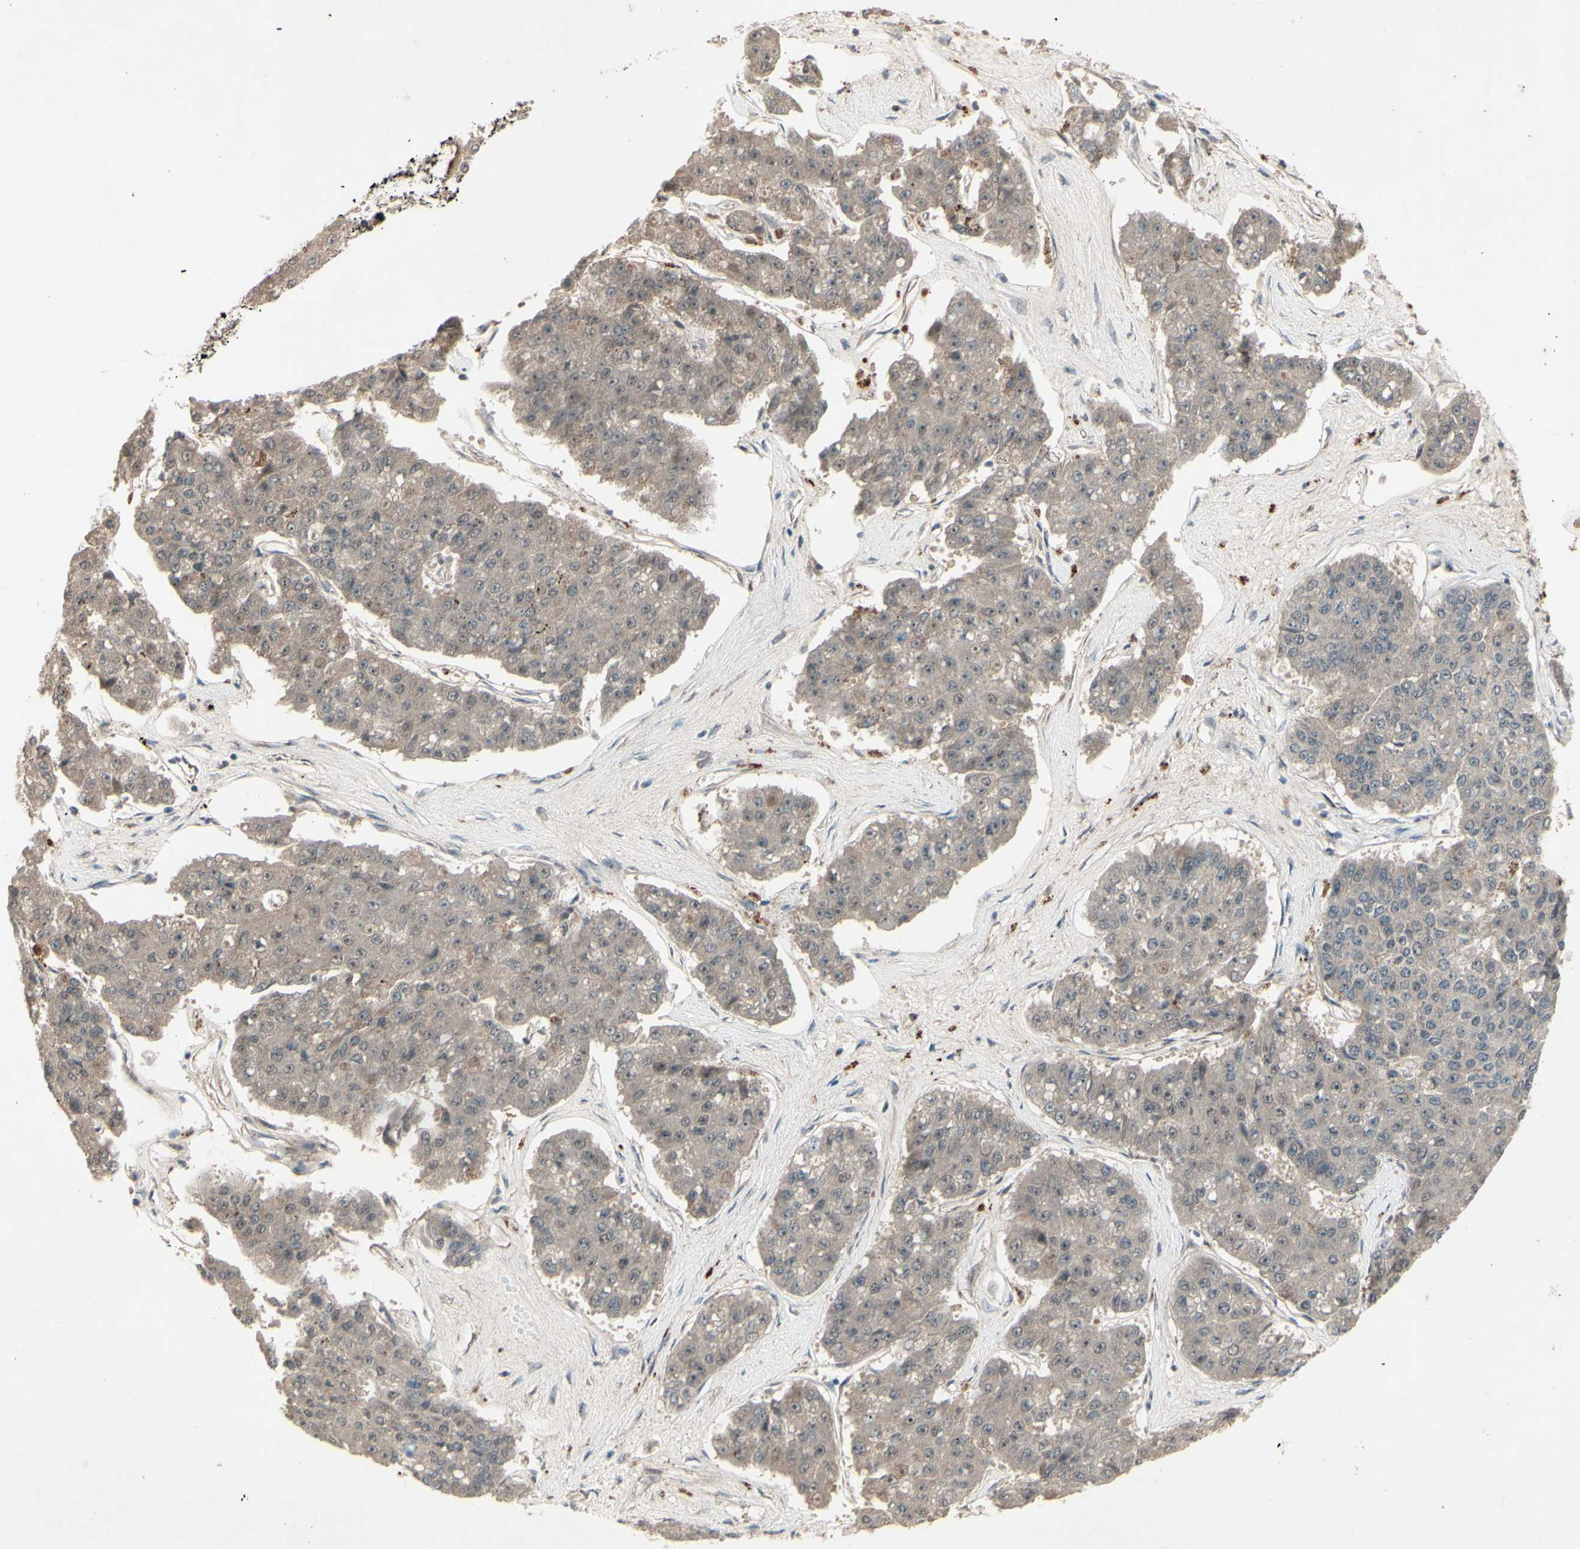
{"staining": {"intensity": "weak", "quantity": ">75%", "location": "cytoplasmic/membranous"}, "tissue": "pancreatic cancer", "cell_type": "Tumor cells", "image_type": "cancer", "snomed": [{"axis": "morphology", "description": "Adenocarcinoma, NOS"}, {"axis": "topography", "description": "Pancreas"}], "caption": "Protein staining by IHC shows weak cytoplasmic/membranous positivity in about >75% of tumor cells in pancreatic cancer.", "gene": "MLF2", "patient": {"sex": "male", "age": 50}}